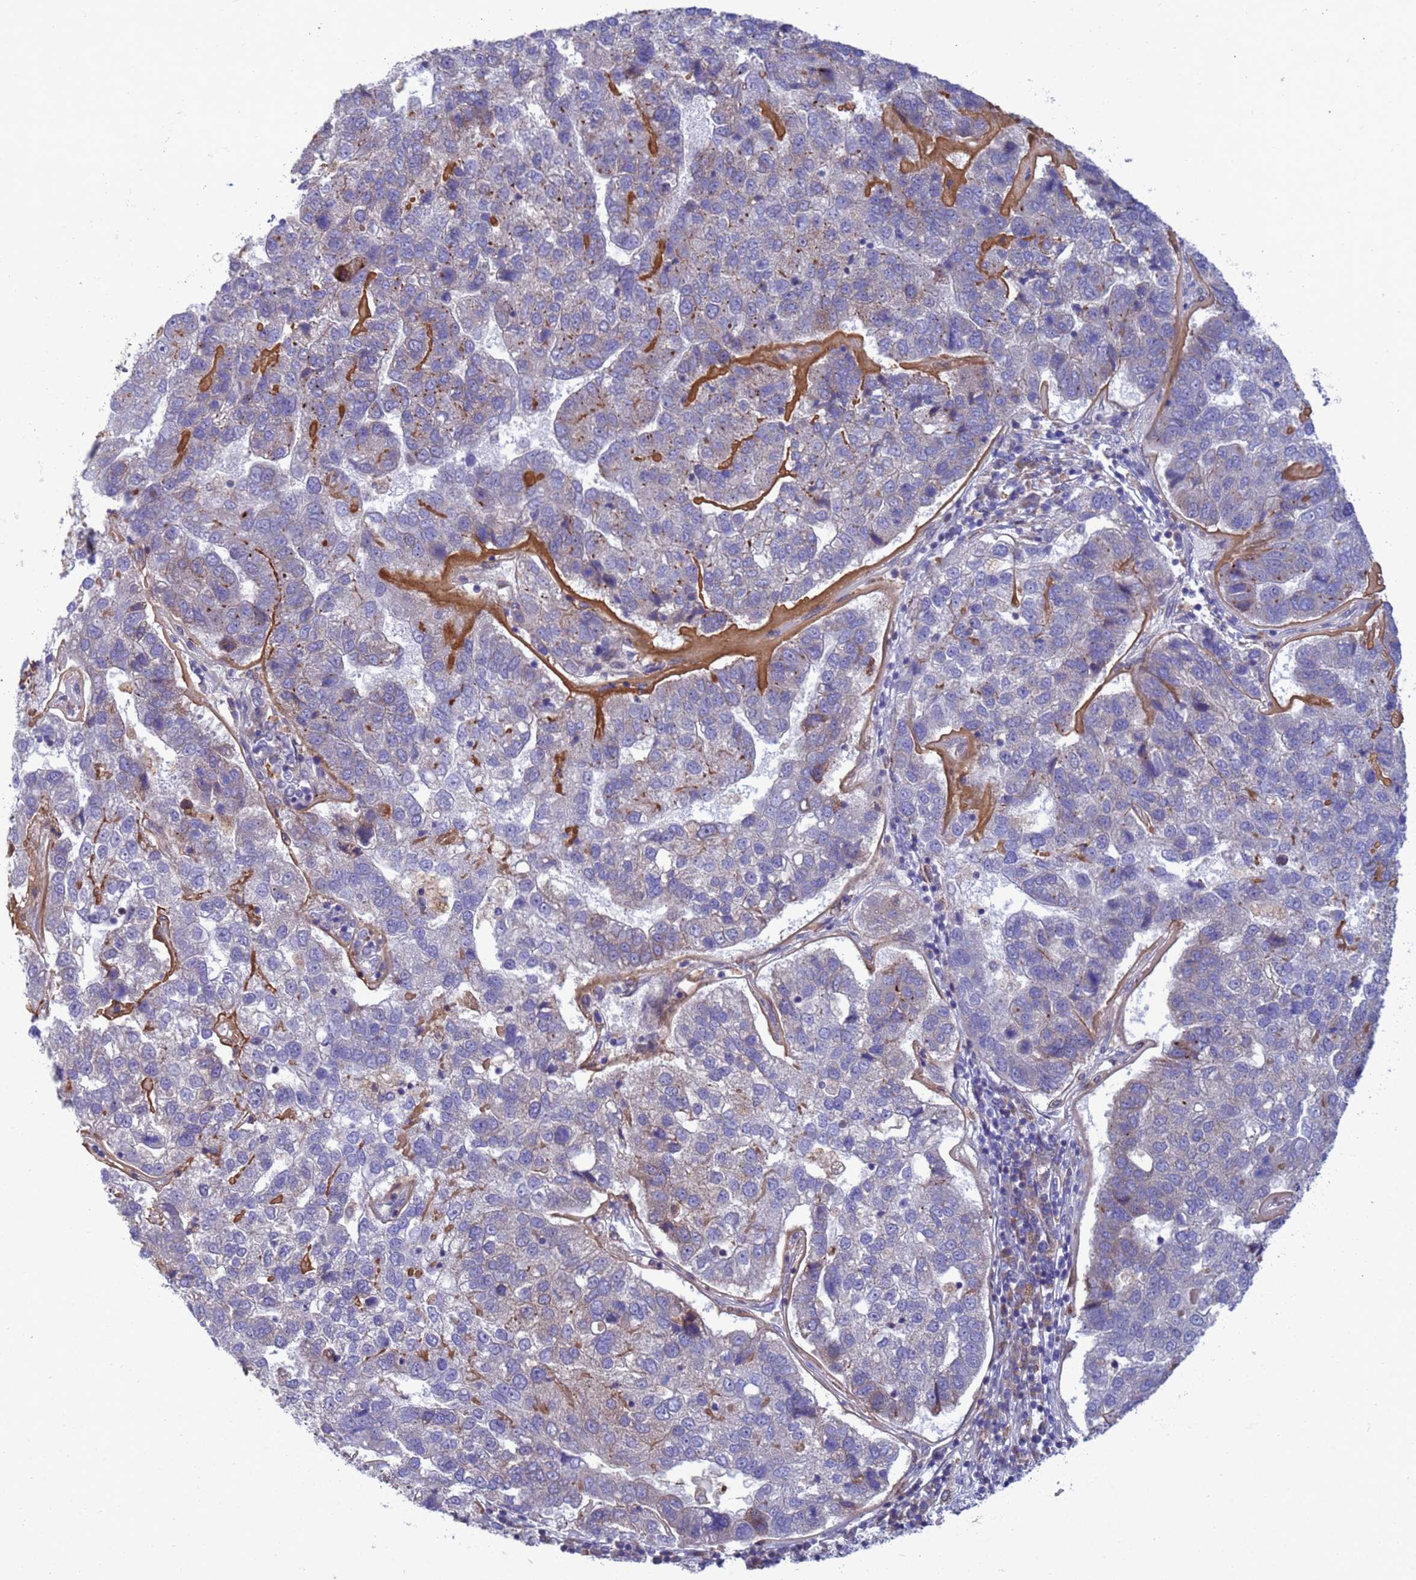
{"staining": {"intensity": "negative", "quantity": "none", "location": "none"}, "tissue": "pancreatic cancer", "cell_type": "Tumor cells", "image_type": "cancer", "snomed": [{"axis": "morphology", "description": "Adenocarcinoma, NOS"}, {"axis": "topography", "description": "Pancreas"}], "caption": "The micrograph reveals no staining of tumor cells in adenocarcinoma (pancreatic).", "gene": "RAPGEF4", "patient": {"sex": "female", "age": 61}}